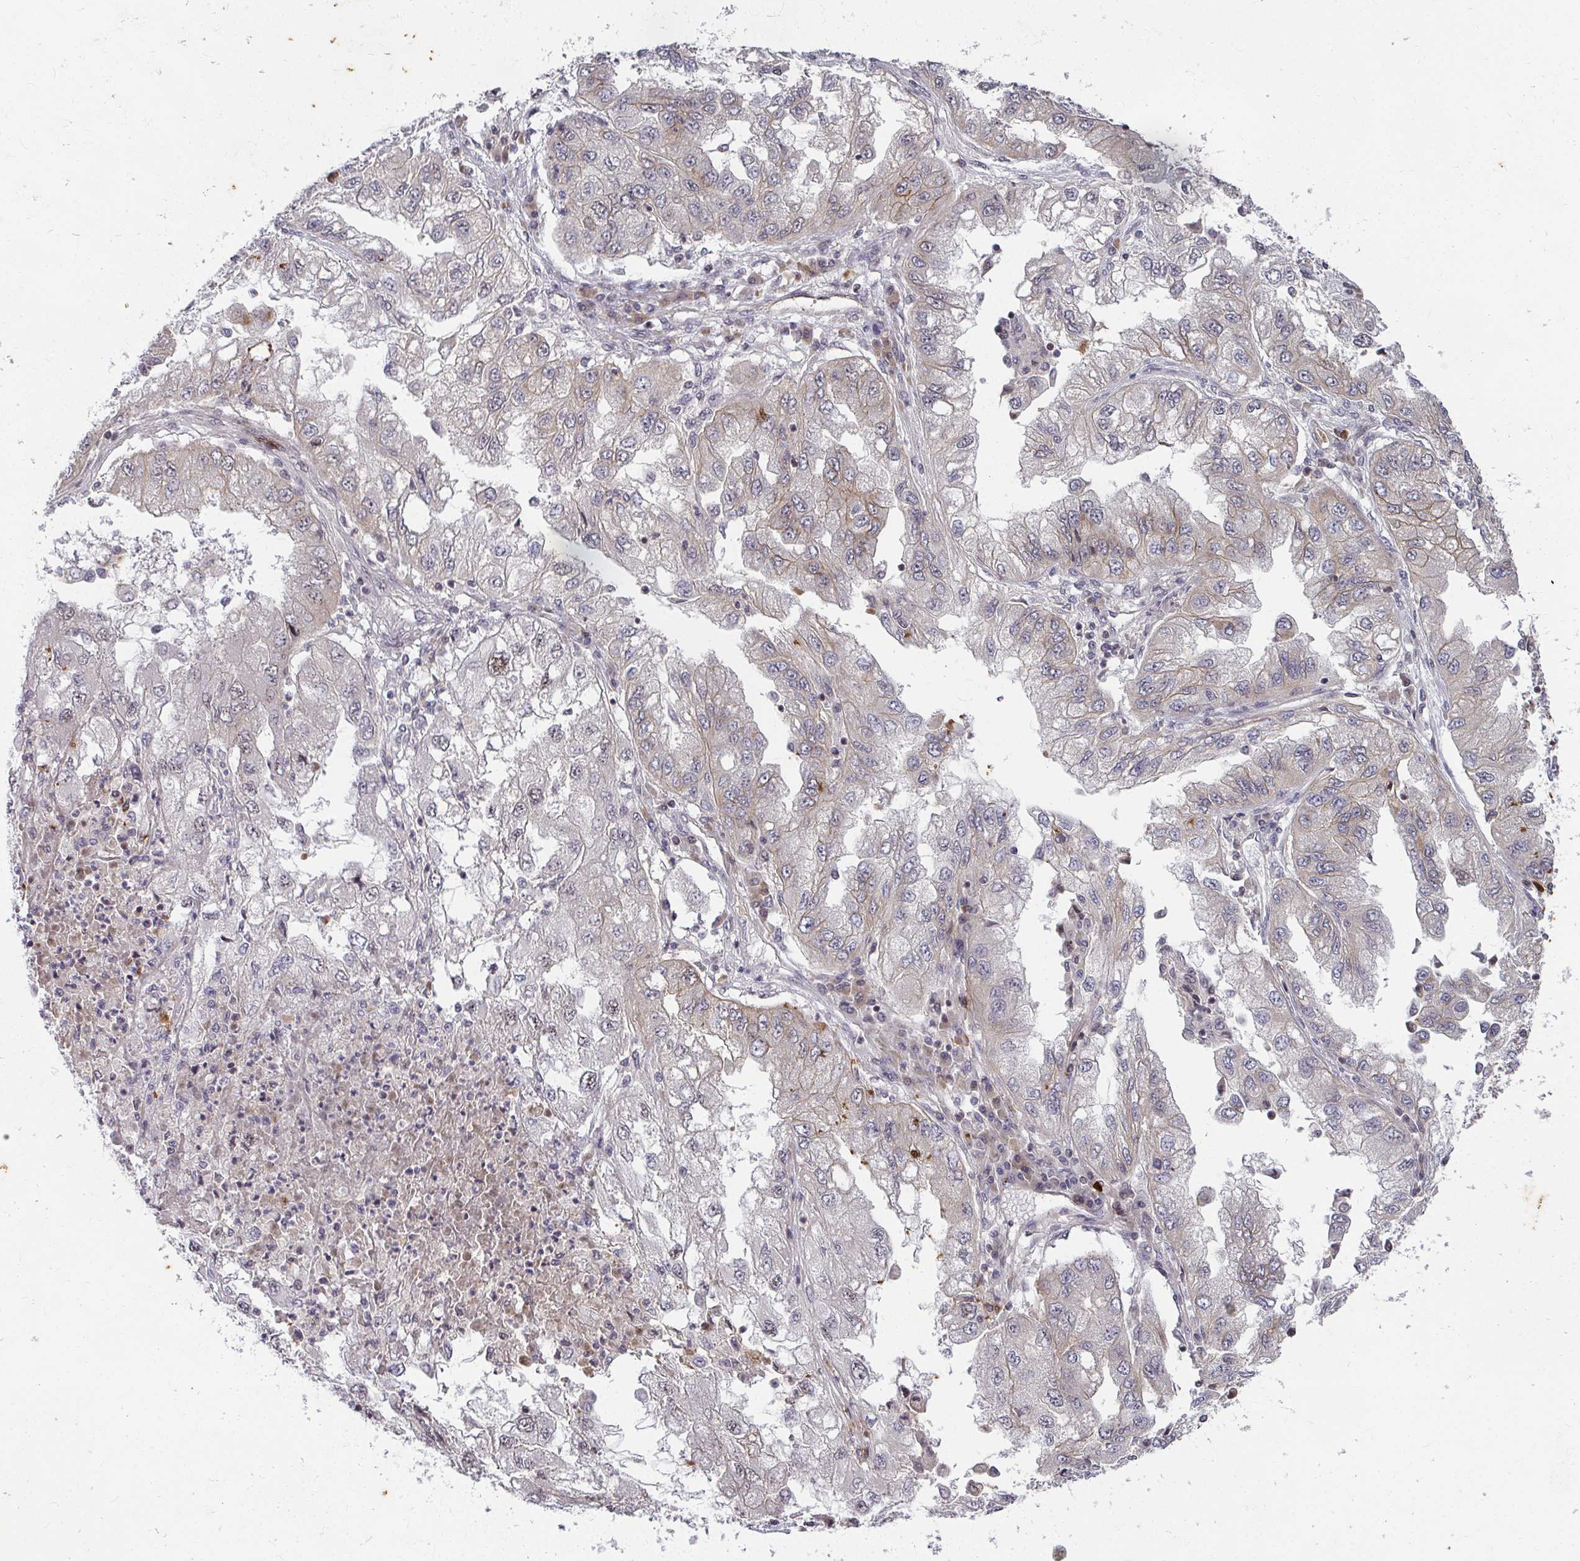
{"staining": {"intensity": "negative", "quantity": "none", "location": "none"}, "tissue": "lung cancer", "cell_type": "Tumor cells", "image_type": "cancer", "snomed": [{"axis": "morphology", "description": "Adenocarcinoma, NOS"}, {"axis": "morphology", "description": "Adenocarcinoma primary or metastatic"}, {"axis": "topography", "description": "Lung"}], "caption": "Lung cancer (adenocarcinoma primary or metastatic) was stained to show a protein in brown. There is no significant positivity in tumor cells.", "gene": "ANK3", "patient": {"sex": "male", "age": 74}}